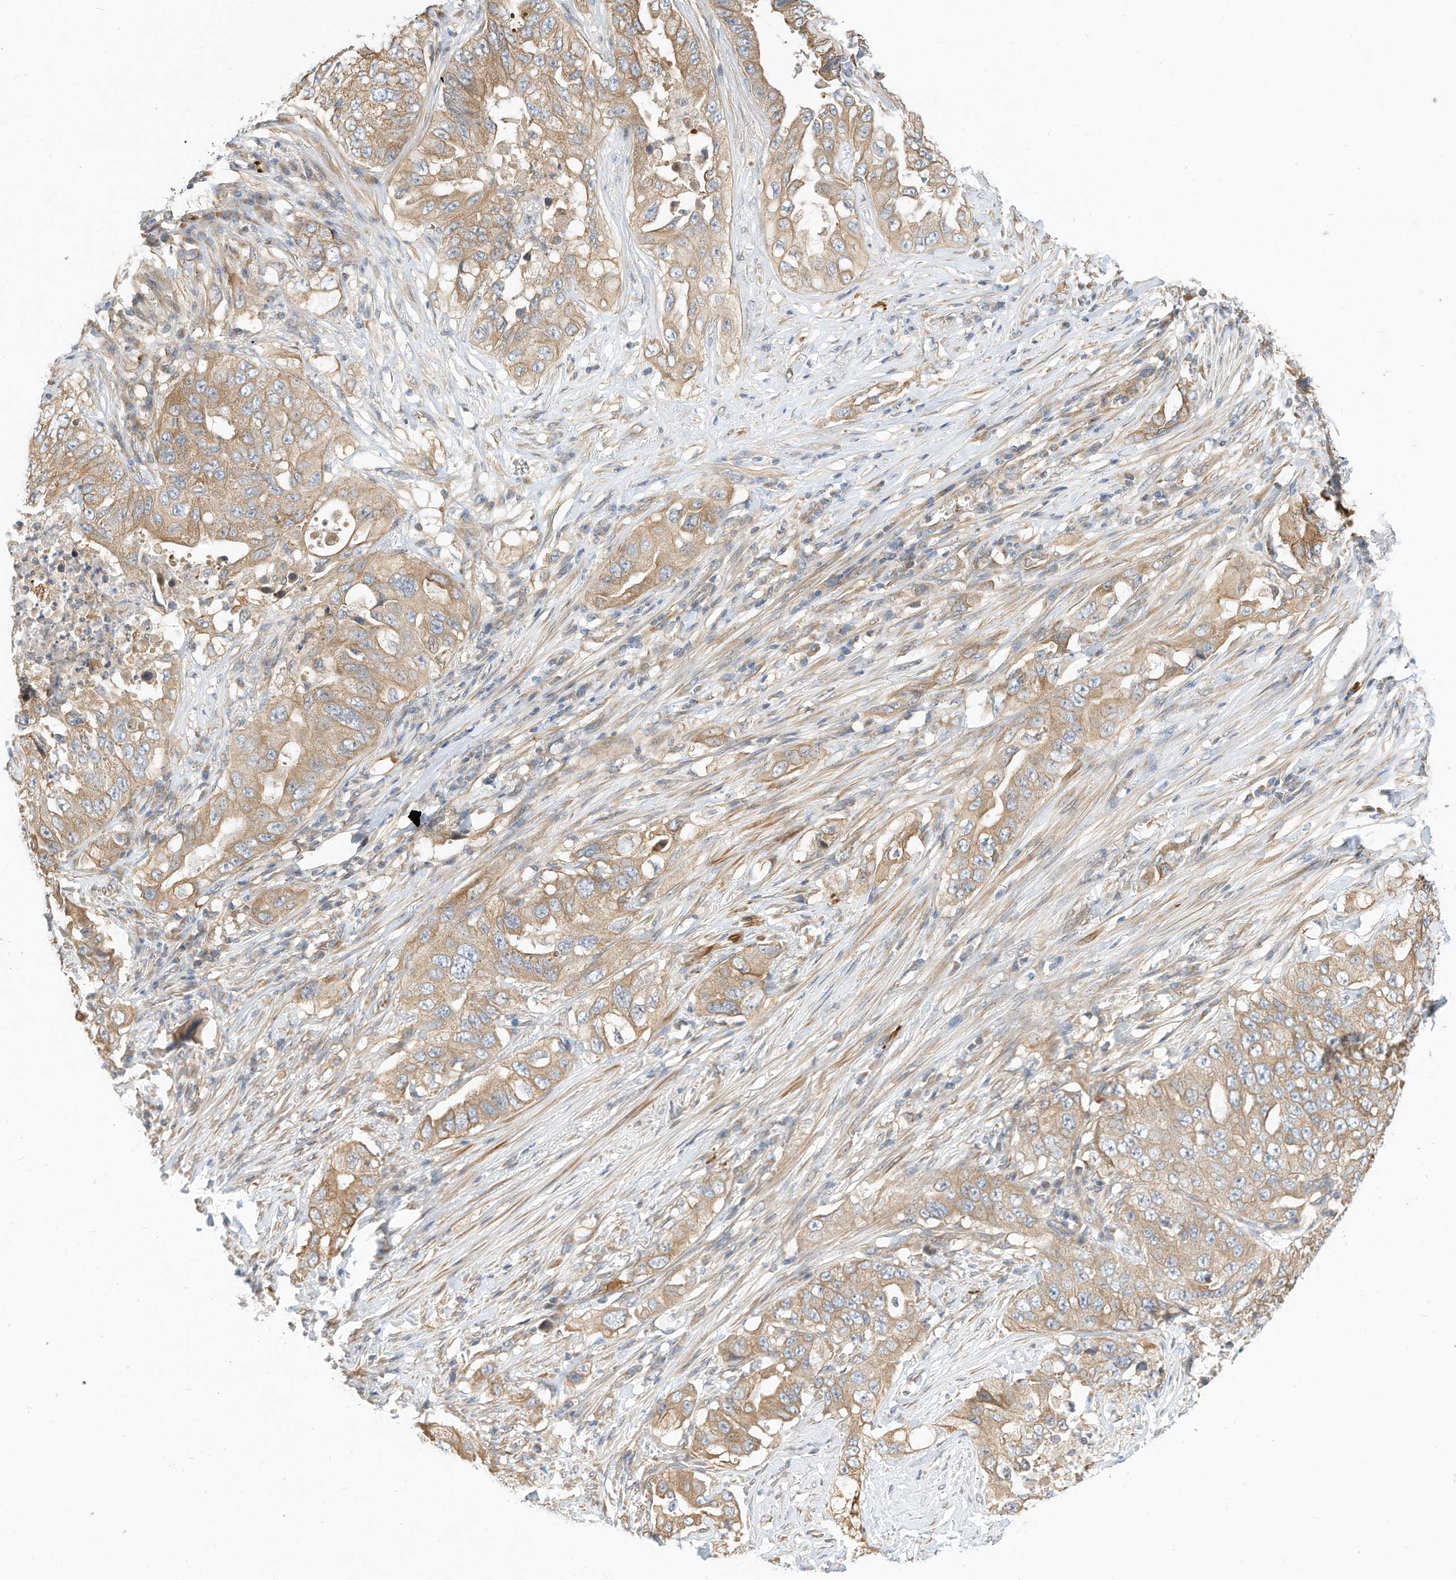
{"staining": {"intensity": "weak", "quantity": ">75%", "location": "cytoplasmic/membranous"}, "tissue": "lung cancer", "cell_type": "Tumor cells", "image_type": "cancer", "snomed": [{"axis": "morphology", "description": "Adenocarcinoma, NOS"}, {"axis": "topography", "description": "Lung"}], "caption": "IHC staining of lung adenocarcinoma, which reveals low levels of weak cytoplasmic/membranous expression in approximately >75% of tumor cells indicating weak cytoplasmic/membranous protein staining. The staining was performed using DAB (brown) for protein detection and nuclei were counterstained in hematoxylin (blue).", "gene": "OFD1", "patient": {"sex": "female", "age": 51}}